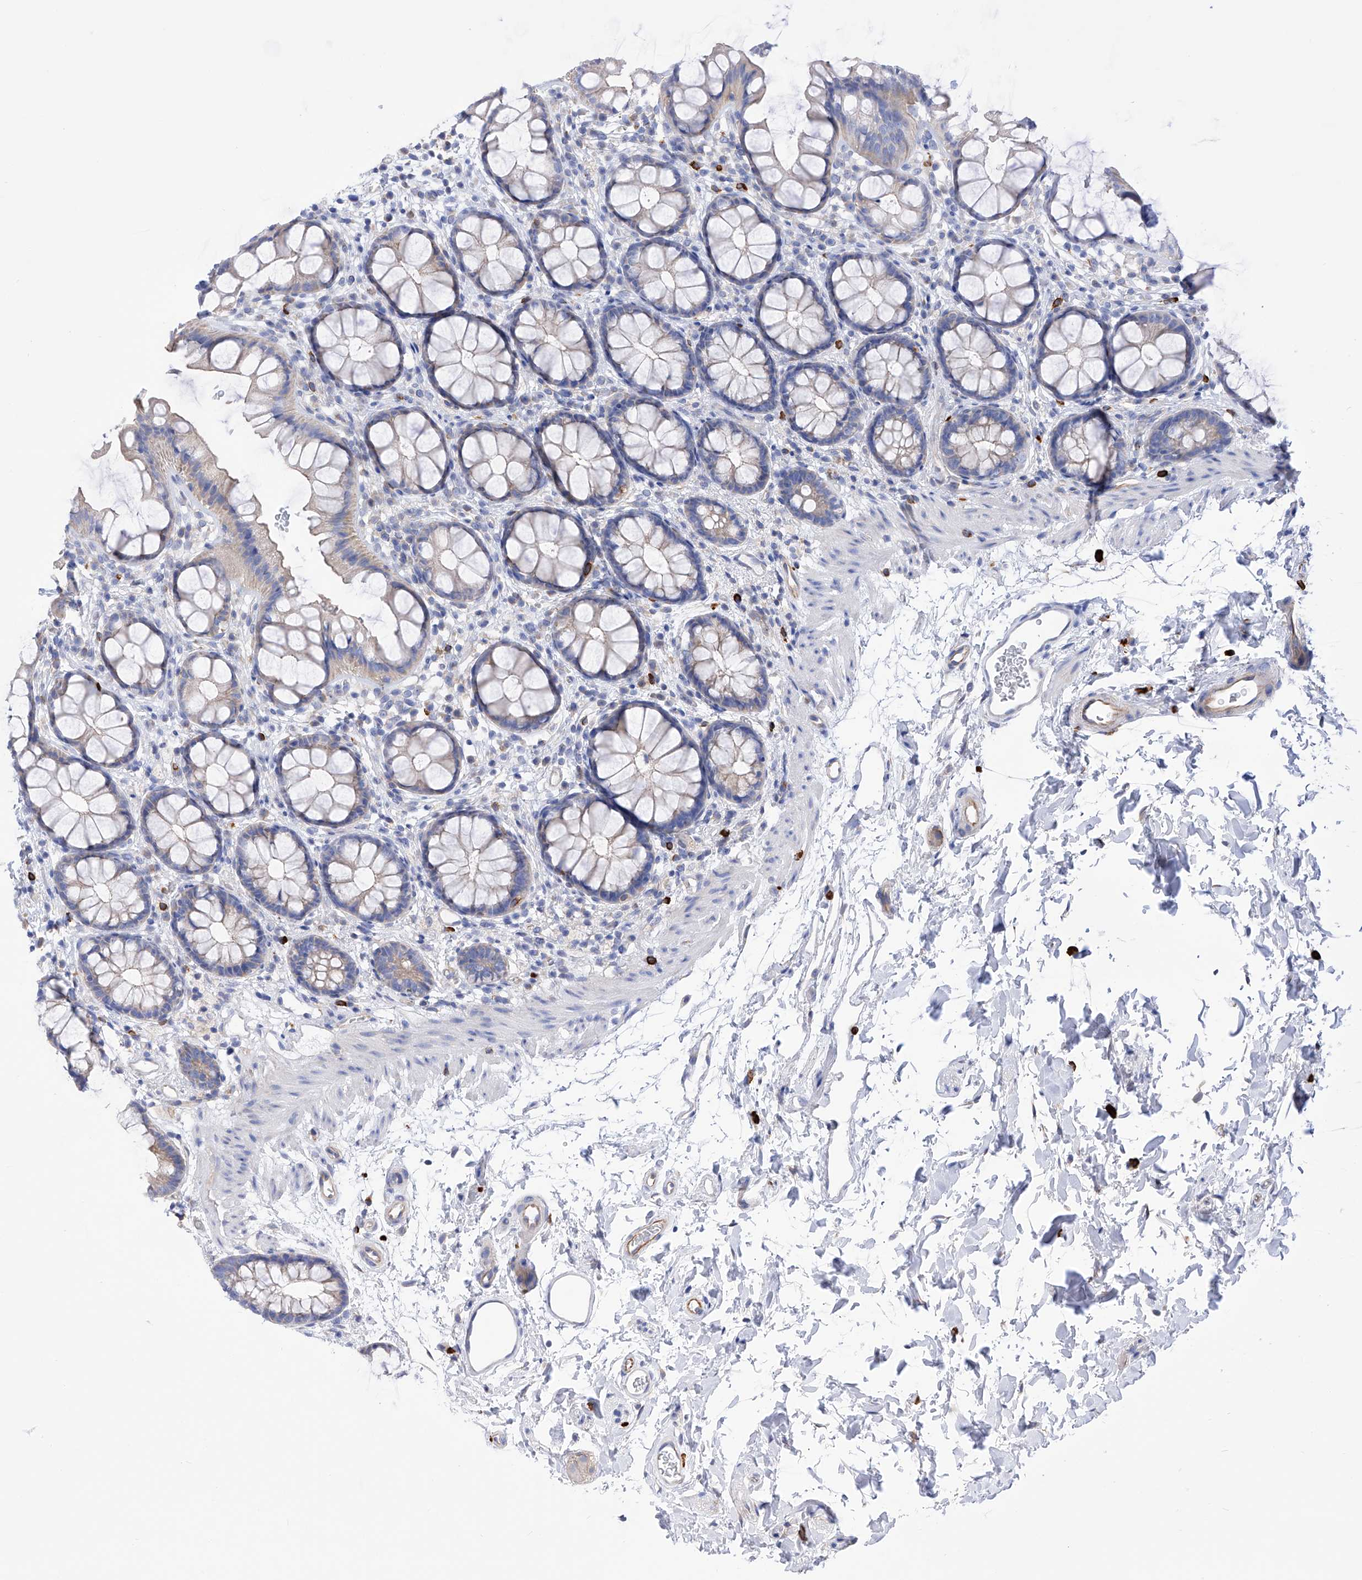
{"staining": {"intensity": "negative", "quantity": "none", "location": "none"}, "tissue": "rectum", "cell_type": "Glandular cells", "image_type": "normal", "snomed": [{"axis": "morphology", "description": "Normal tissue, NOS"}, {"axis": "topography", "description": "Rectum"}], "caption": "Photomicrograph shows no protein expression in glandular cells of benign rectum. (DAB IHC, high magnification).", "gene": "FLG", "patient": {"sex": "female", "age": 65}}